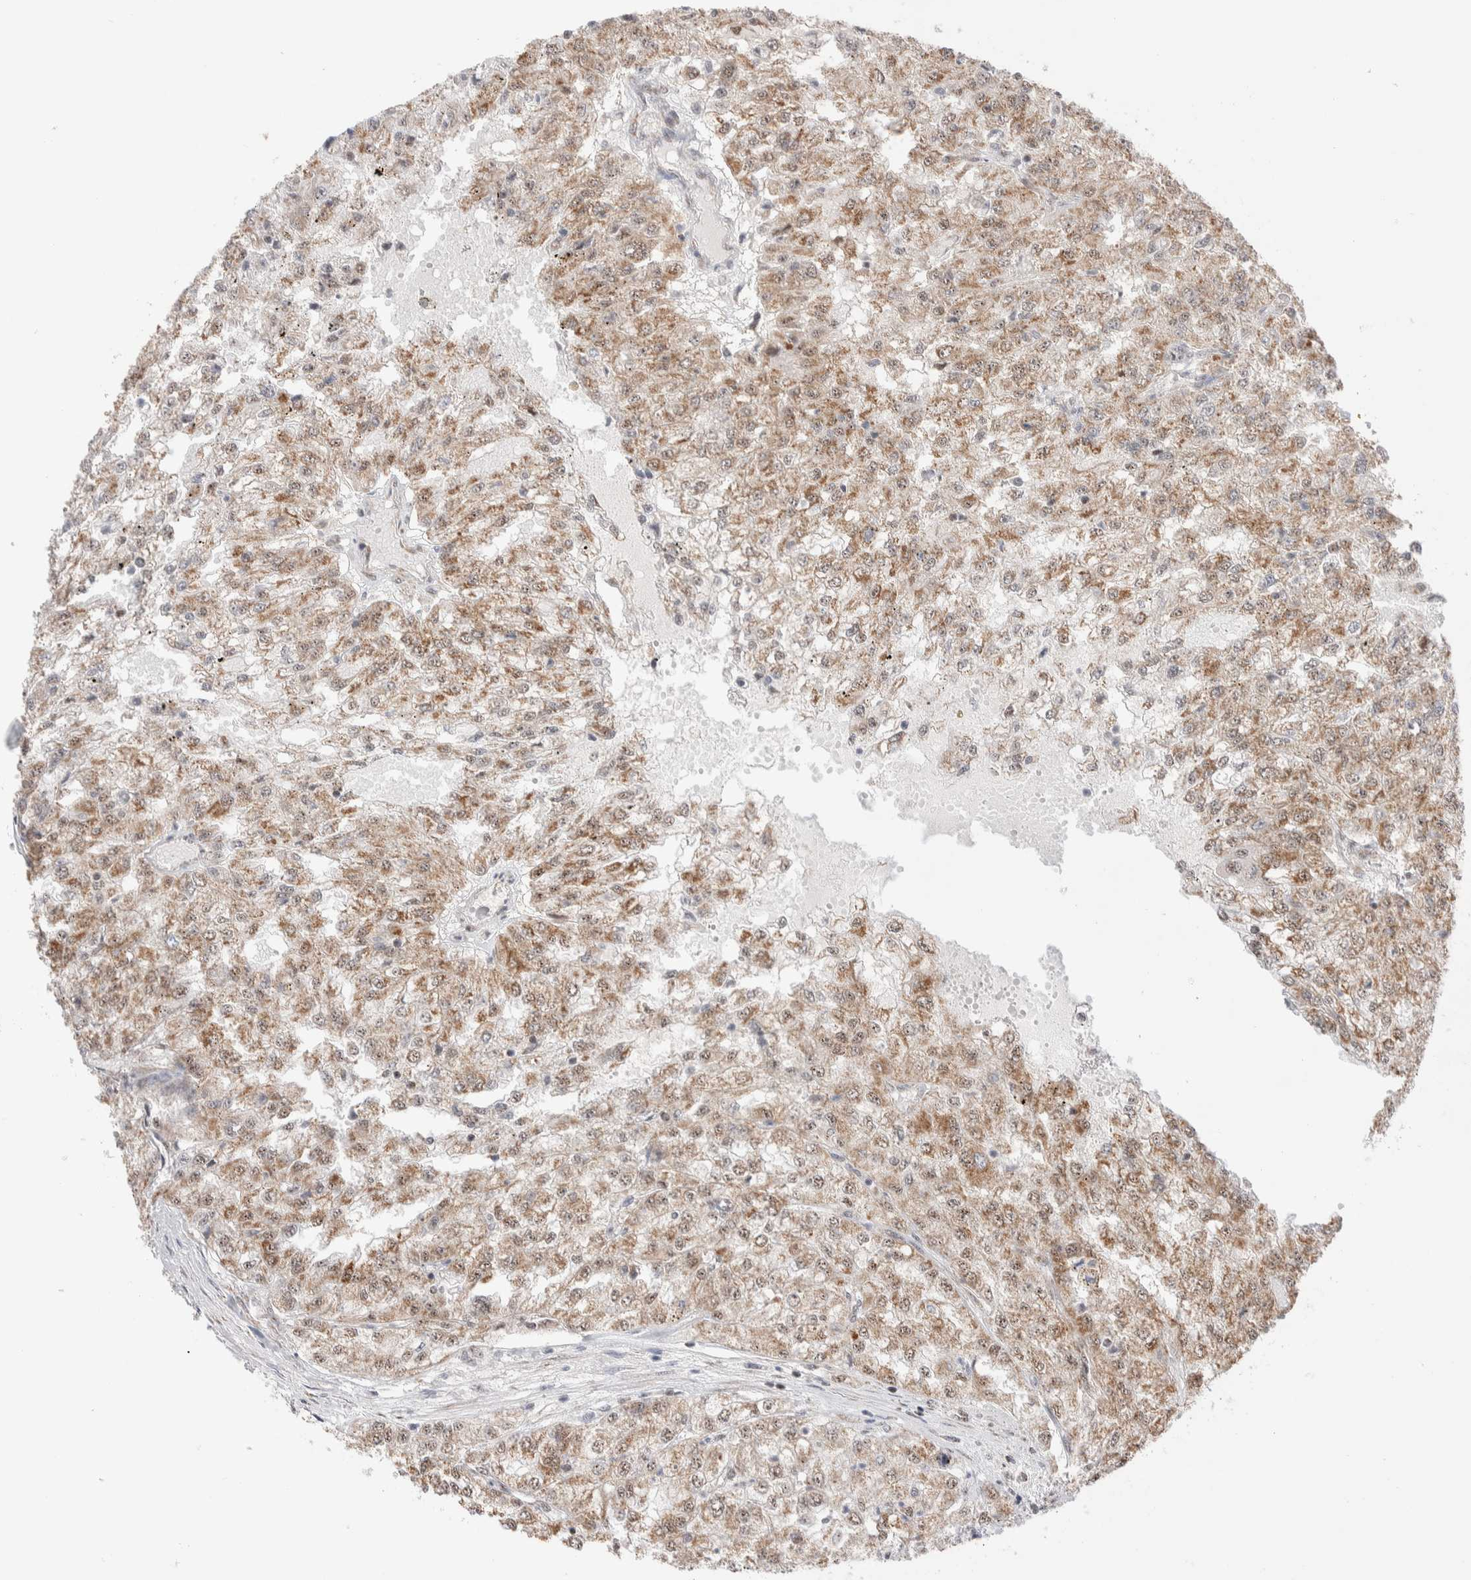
{"staining": {"intensity": "moderate", "quantity": ">75%", "location": "cytoplasmic/membranous,nuclear"}, "tissue": "renal cancer", "cell_type": "Tumor cells", "image_type": "cancer", "snomed": [{"axis": "morphology", "description": "Adenocarcinoma, NOS"}, {"axis": "topography", "description": "Kidney"}], "caption": "Immunohistochemical staining of human renal adenocarcinoma shows moderate cytoplasmic/membranous and nuclear protein expression in approximately >75% of tumor cells. Immunohistochemistry stains the protein in brown and the nuclei are stained blue.", "gene": "ZNF695", "patient": {"sex": "female", "age": 54}}